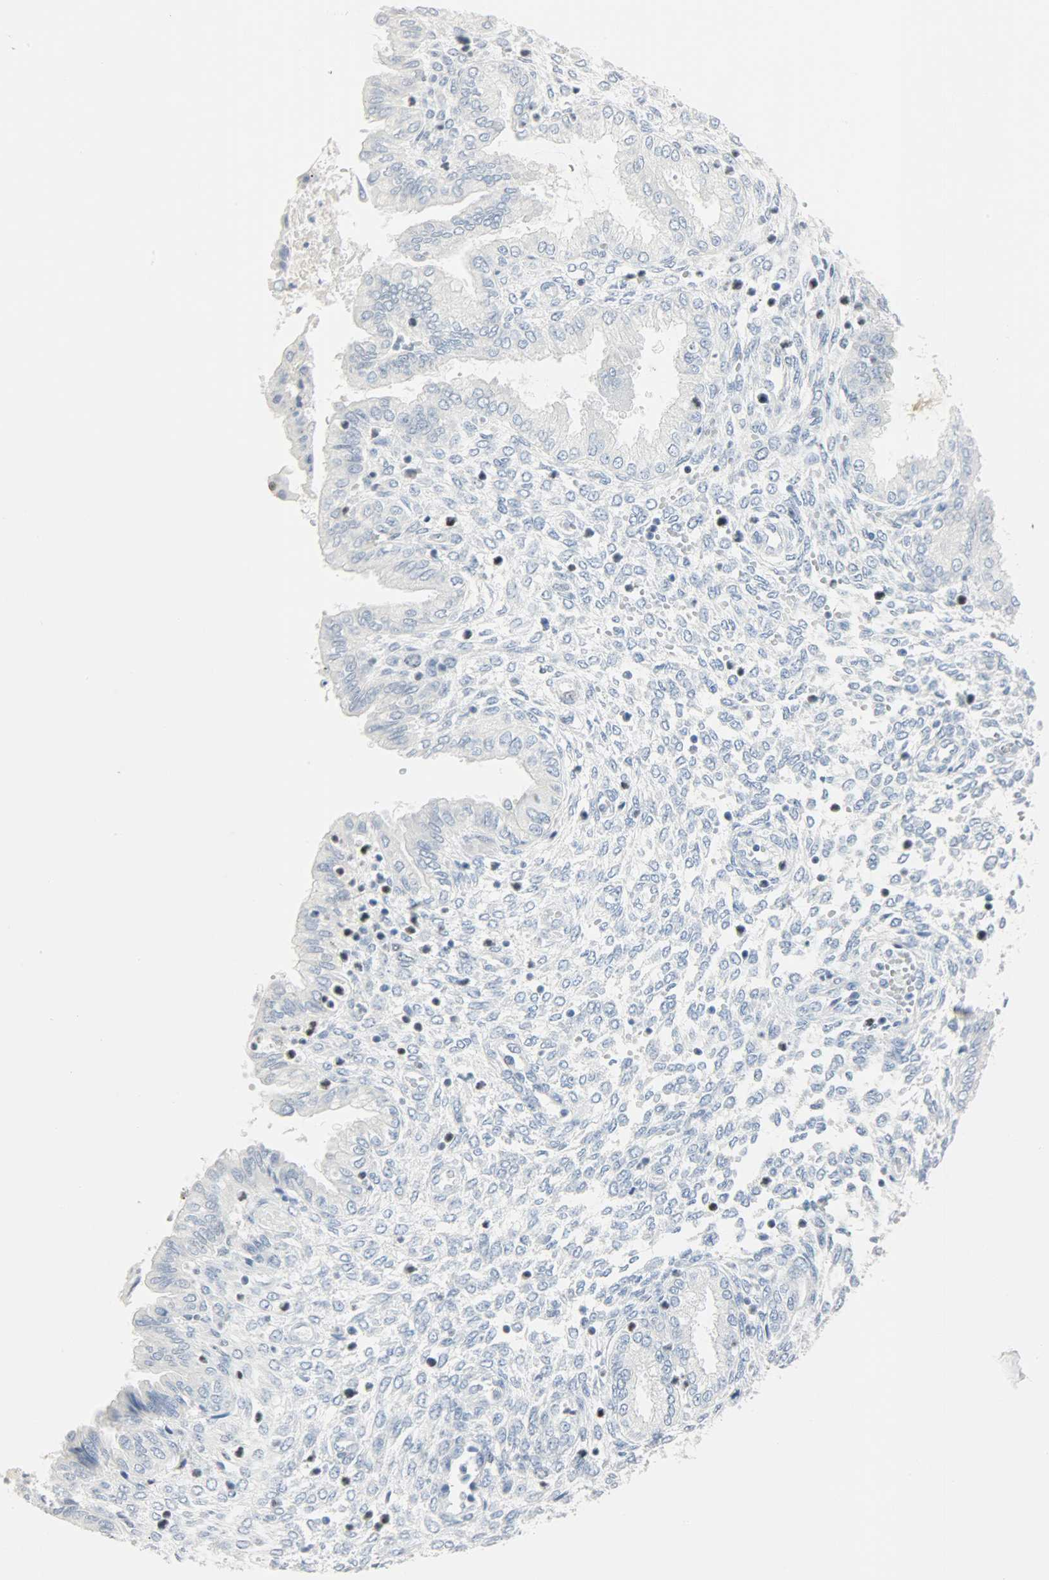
{"staining": {"intensity": "negative", "quantity": "none", "location": "none"}, "tissue": "endometrium", "cell_type": "Cells in endometrial stroma", "image_type": "normal", "snomed": [{"axis": "morphology", "description": "Normal tissue, NOS"}, {"axis": "topography", "description": "Endometrium"}], "caption": "Immunohistochemistry (IHC) image of benign endometrium: endometrium stained with DAB (3,3'-diaminobenzidine) demonstrates no significant protein positivity in cells in endometrial stroma.", "gene": "HELLS", "patient": {"sex": "female", "age": 33}}